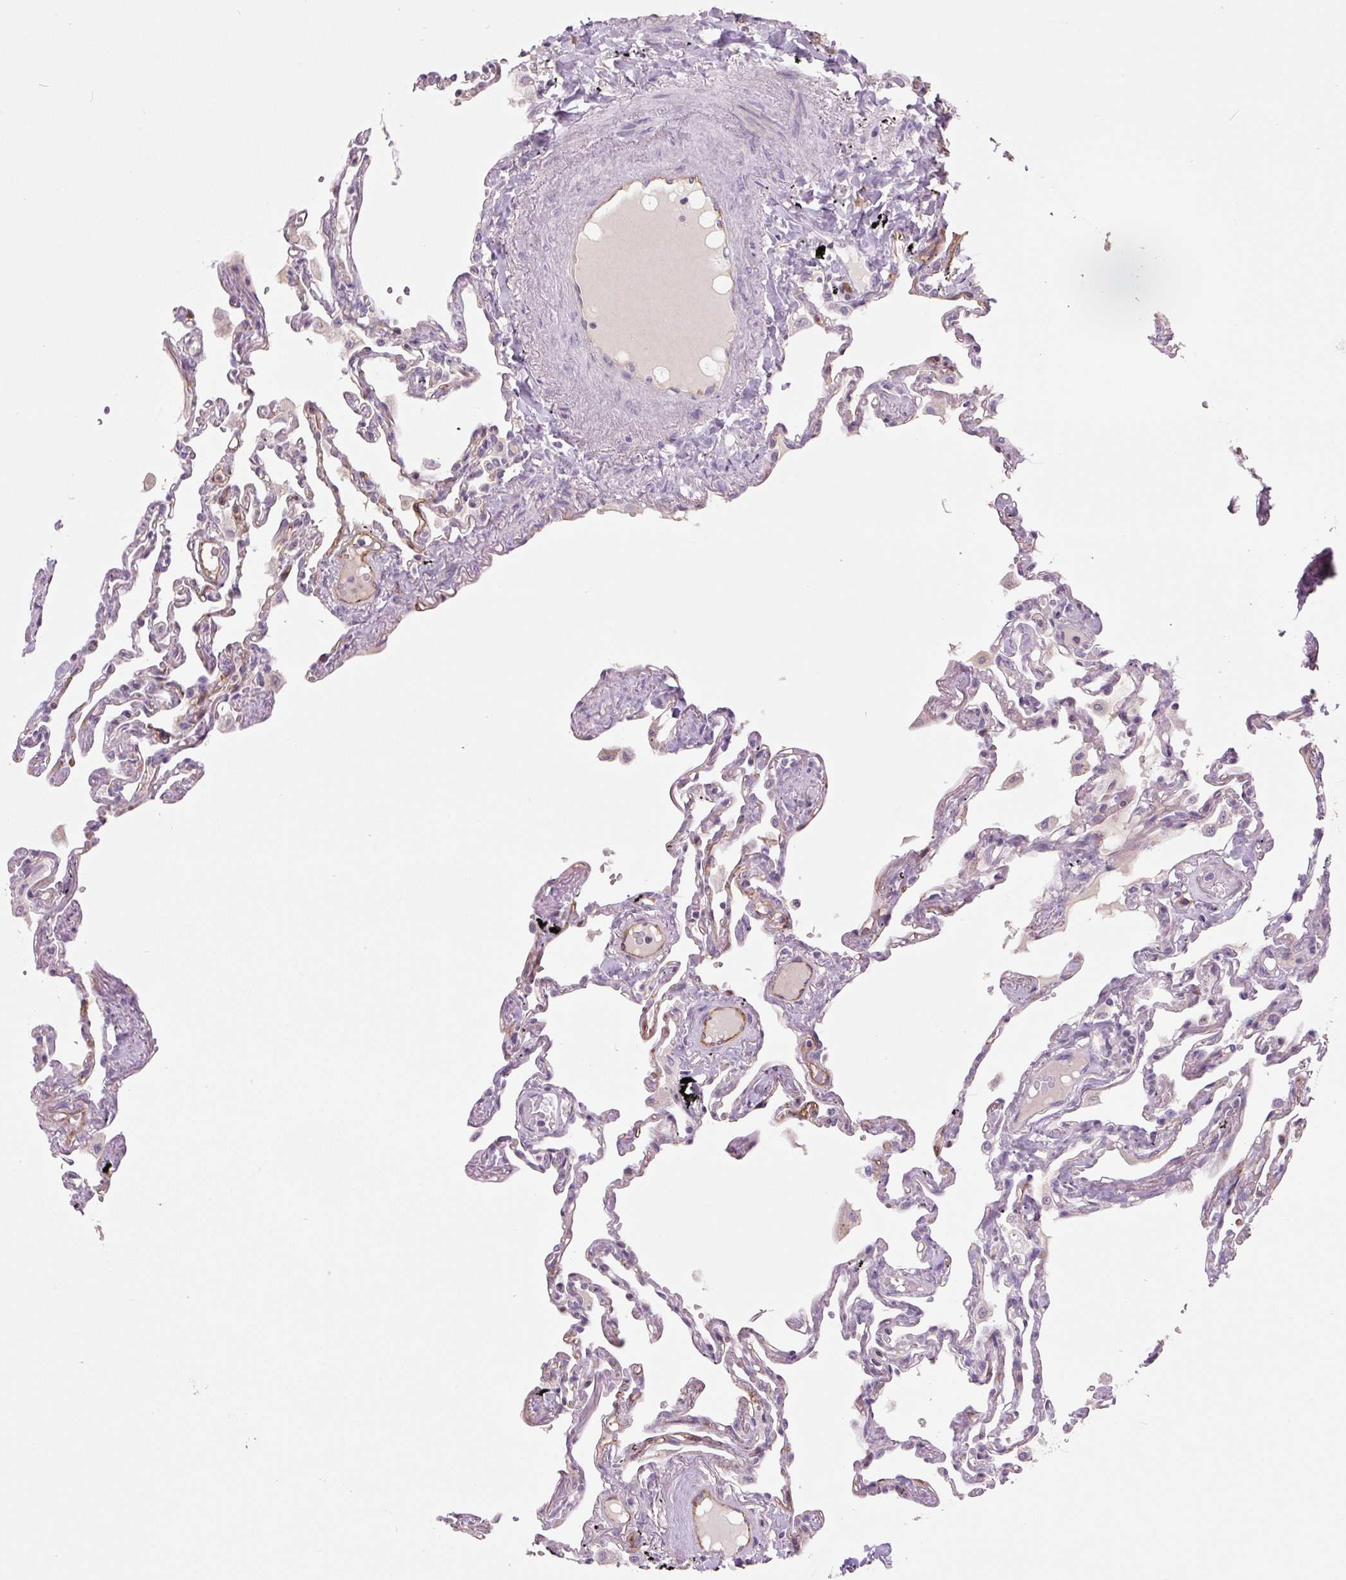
{"staining": {"intensity": "weak", "quantity": "<25%", "location": "cytoplasmic/membranous"}, "tissue": "lung", "cell_type": "Alveolar cells", "image_type": "normal", "snomed": [{"axis": "morphology", "description": "Normal tissue, NOS"}, {"axis": "topography", "description": "Lung"}], "caption": "Alveolar cells are negative for protein expression in normal human lung. (Stains: DAB immunohistochemistry with hematoxylin counter stain, Microscopy: brightfield microscopy at high magnification).", "gene": "TMEM100", "patient": {"sex": "female", "age": 67}}